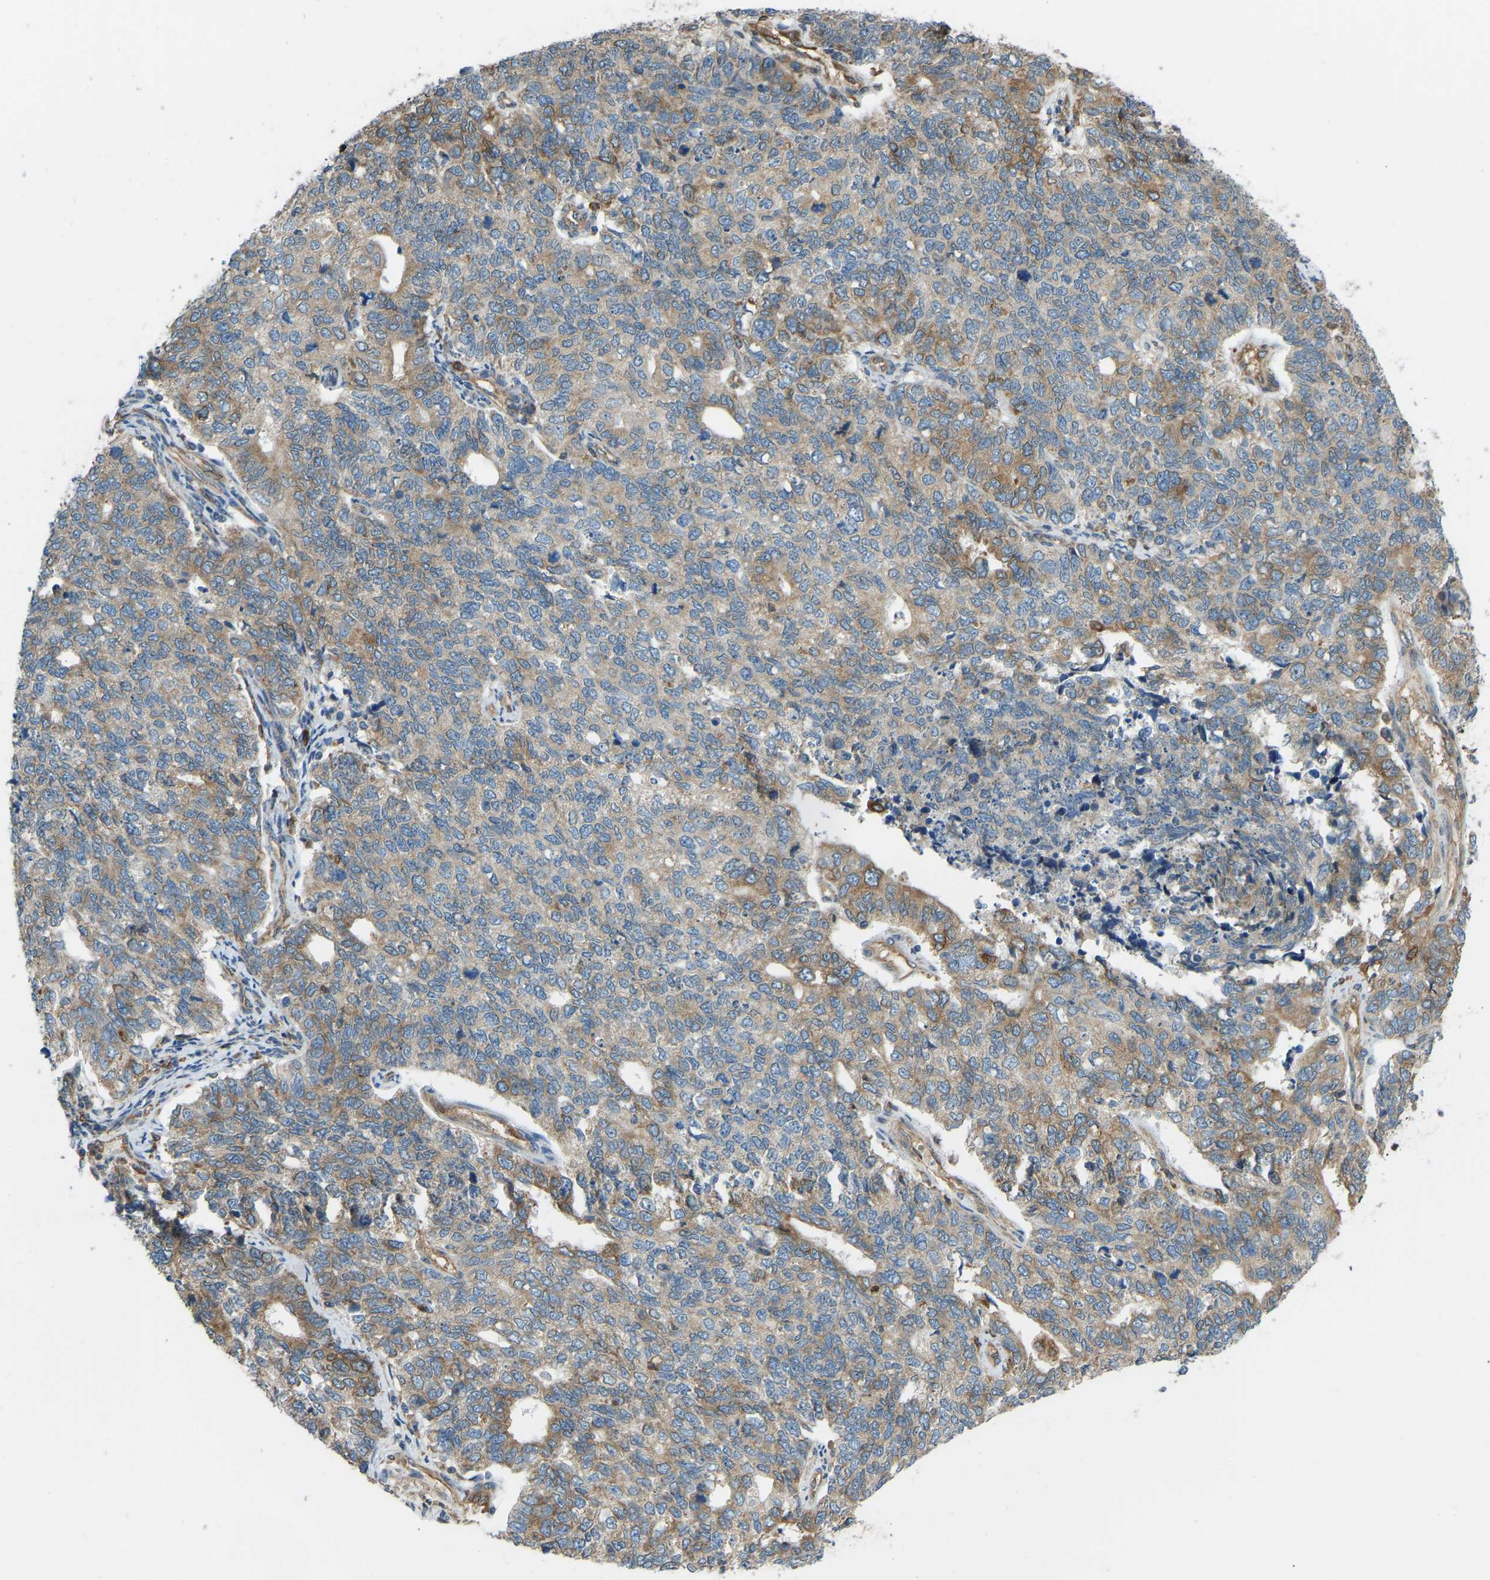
{"staining": {"intensity": "moderate", "quantity": "25%-75%", "location": "cytoplasmic/membranous"}, "tissue": "cervical cancer", "cell_type": "Tumor cells", "image_type": "cancer", "snomed": [{"axis": "morphology", "description": "Squamous cell carcinoma, NOS"}, {"axis": "topography", "description": "Cervix"}], "caption": "This micrograph shows cervical cancer (squamous cell carcinoma) stained with immunohistochemistry (IHC) to label a protein in brown. The cytoplasmic/membranous of tumor cells show moderate positivity for the protein. Nuclei are counter-stained blue.", "gene": "OS9", "patient": {"sex": "female", "age": 63}}